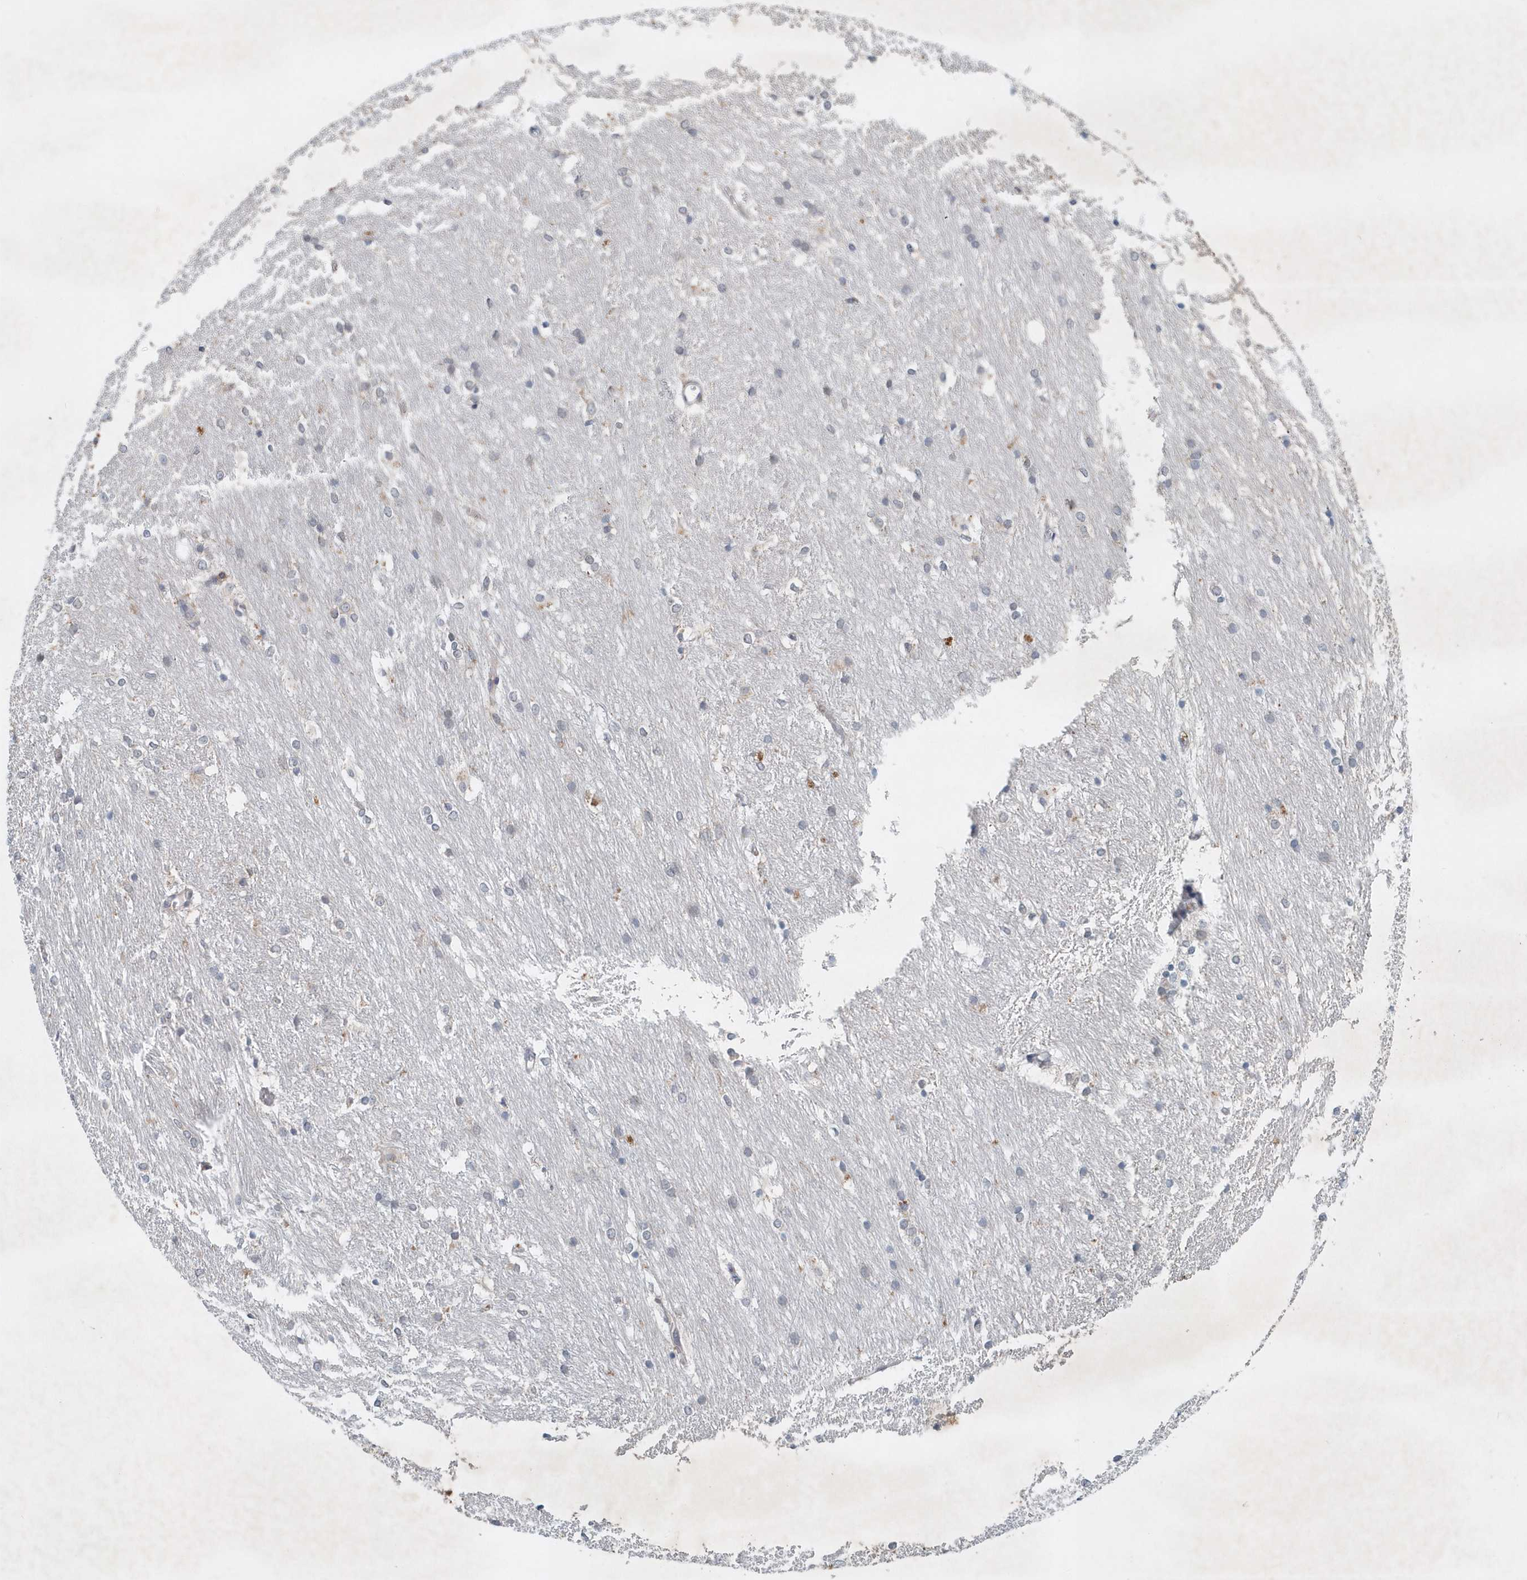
{"staining": {"intensity": "moderate", "quantity": "<25%", "location": "cytoplasmic/membranous"}, "tissue": "caudate", "cell_type": "Glial cells", "image_type": "normal", "snomed": [{"axis": "morphology", "description": "Normal tissue, NOS"}, {"axis": "topography", "description": "Lateral ventricle wall"}], "caption": "An image of human caudate stained for a protein demonstrates moderate cytoplasmic/membranous brown staining in glial cells.", "gene": "P2RY10", "patient": {"sex": "female", "age": 19}}